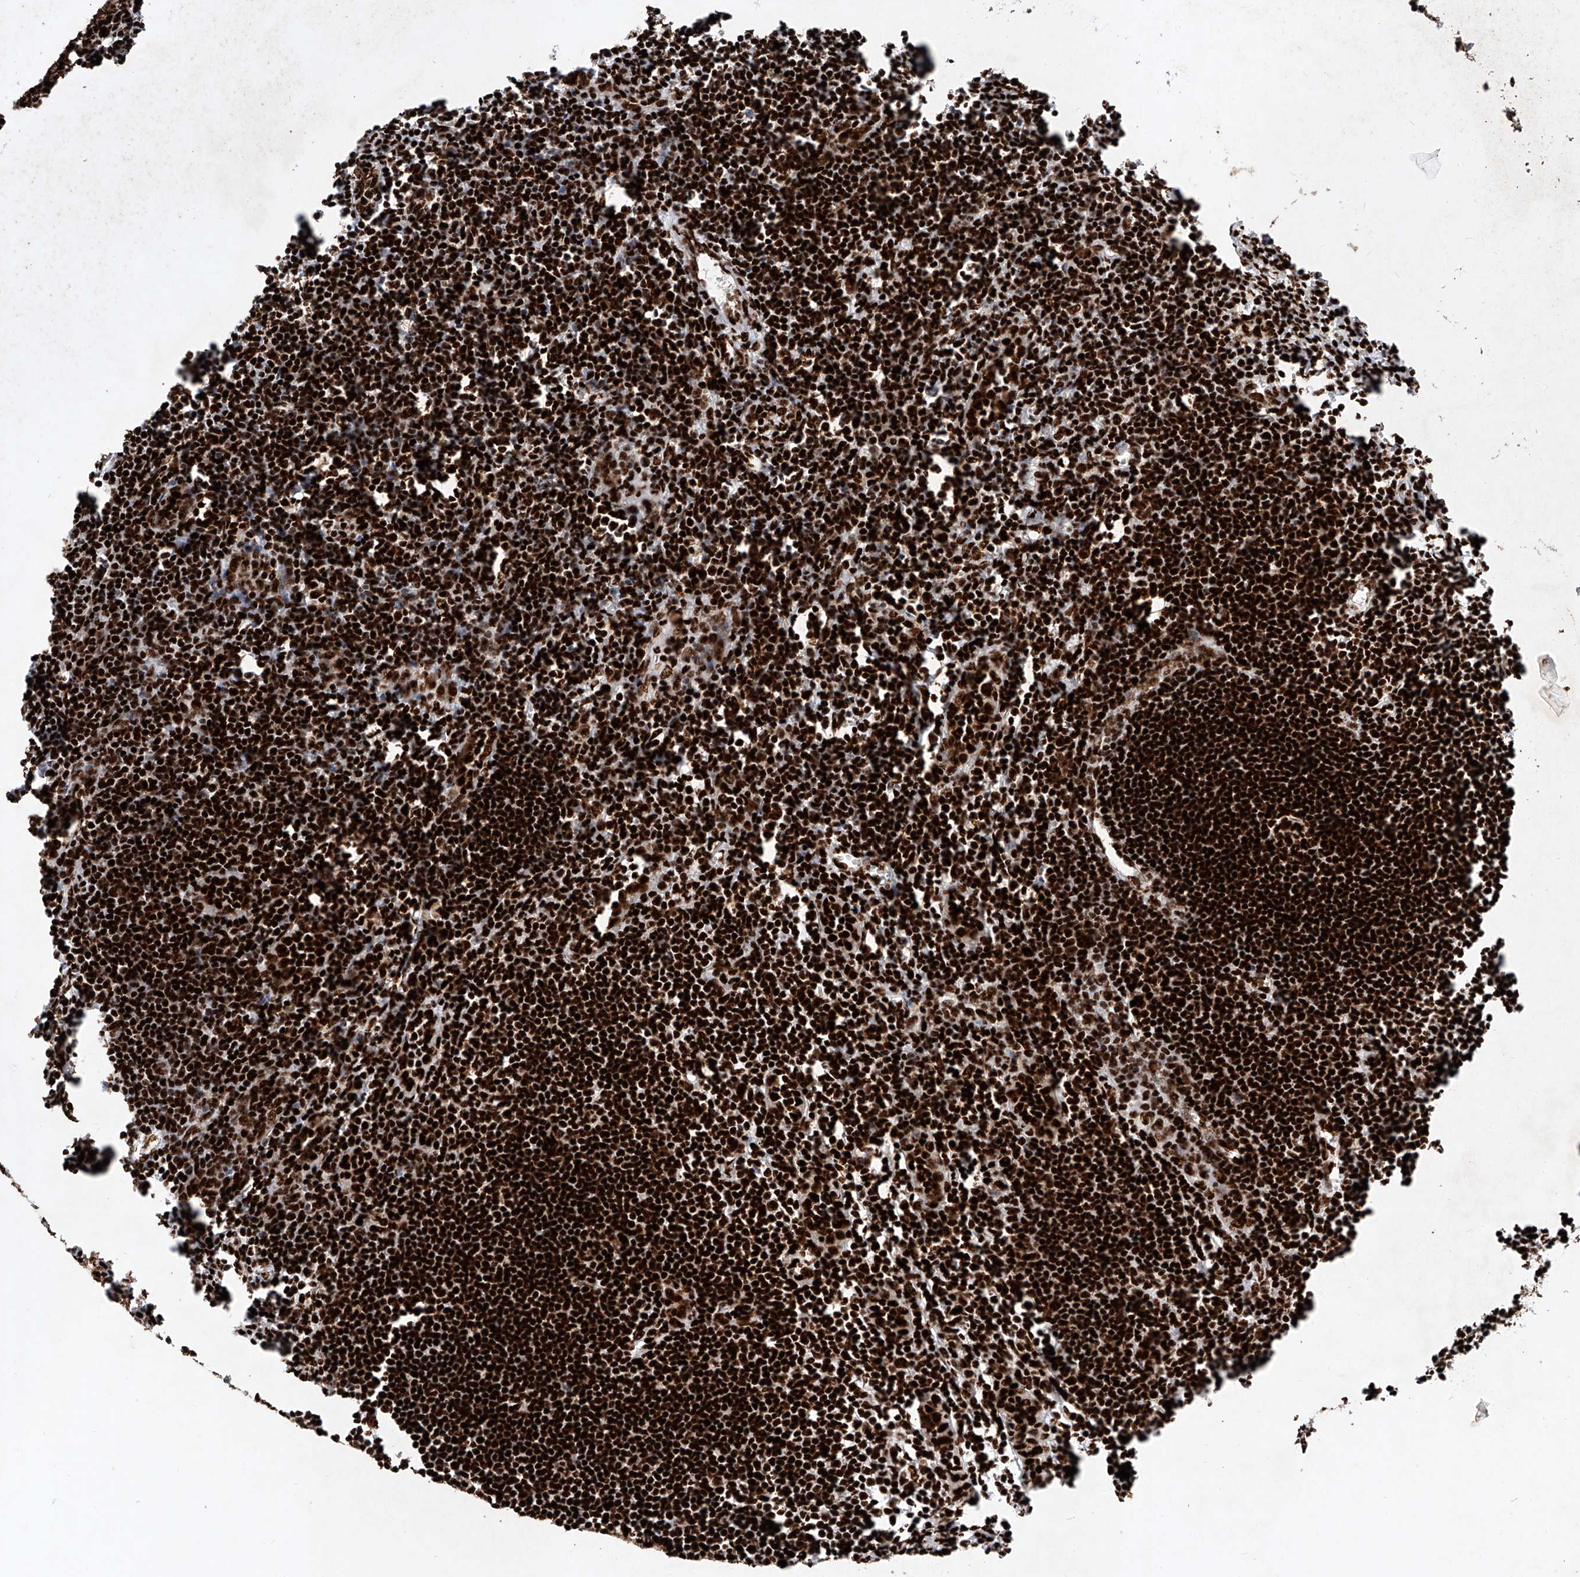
{"staining": {"intensity": "strong", "quantity": ">75%", "location": "nuclear"}, "tissue": "lymph node", "cell_type": "Germinal center cells", "image_type": "normal", "snomed": [{"axis": "morphology", "description": "Normal tissue, NOS"}, {"axis": "morphology", "description": "Malignant melanoma, Metastatic site"}, {"axis": "topography", "description": "Lymph node"}], "caption": "This photomicrograph demonstrates IHC staining of unremarkable human lymph node, with high strong nuclear staining in approximately >75% of germinal center cells.", "gene": "SRSF6", "patient": {"sex": "male", "age": 41}}